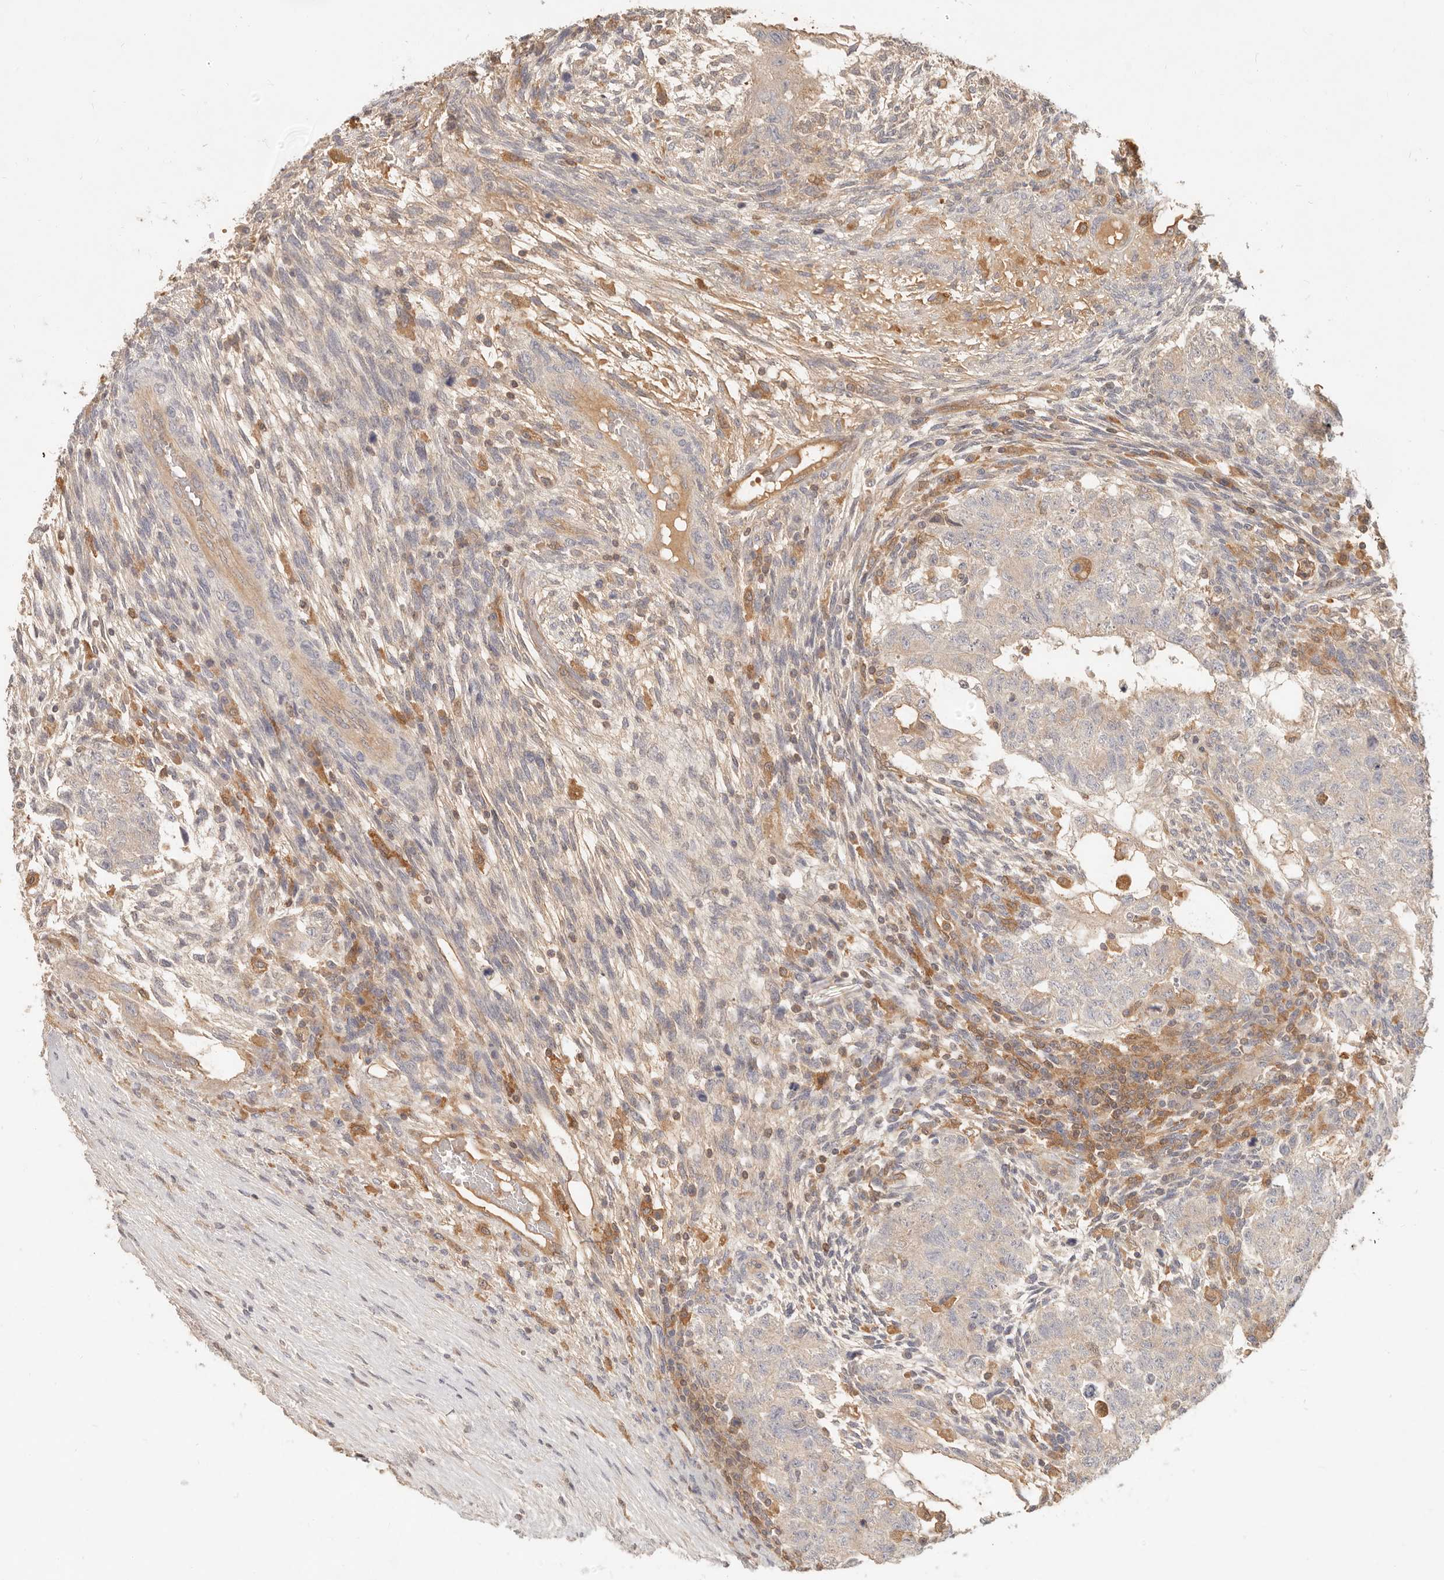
{"staining": {"intensity": "weak", "quantity": "<25%", "location": "cytoplasmic/membranous"}, "tissue": "testis cancer", "cell_type": "Tumor cells", "image_type": "cancer", "snomed": [{"axis": "morphology", "description": "Normal tissue, NOS"}, {"axis": "morphology", "description": "Carcinoma, Embryonal, NOS"}, {"axis": "topography", "description": "Testis"}], "caption": "Immunohistochemistry of embryonal carcinoma (testis) displays no positivity in tumor cells.", "gene": "NECAP2", "patient": {"sex": "male", "age": 36}}